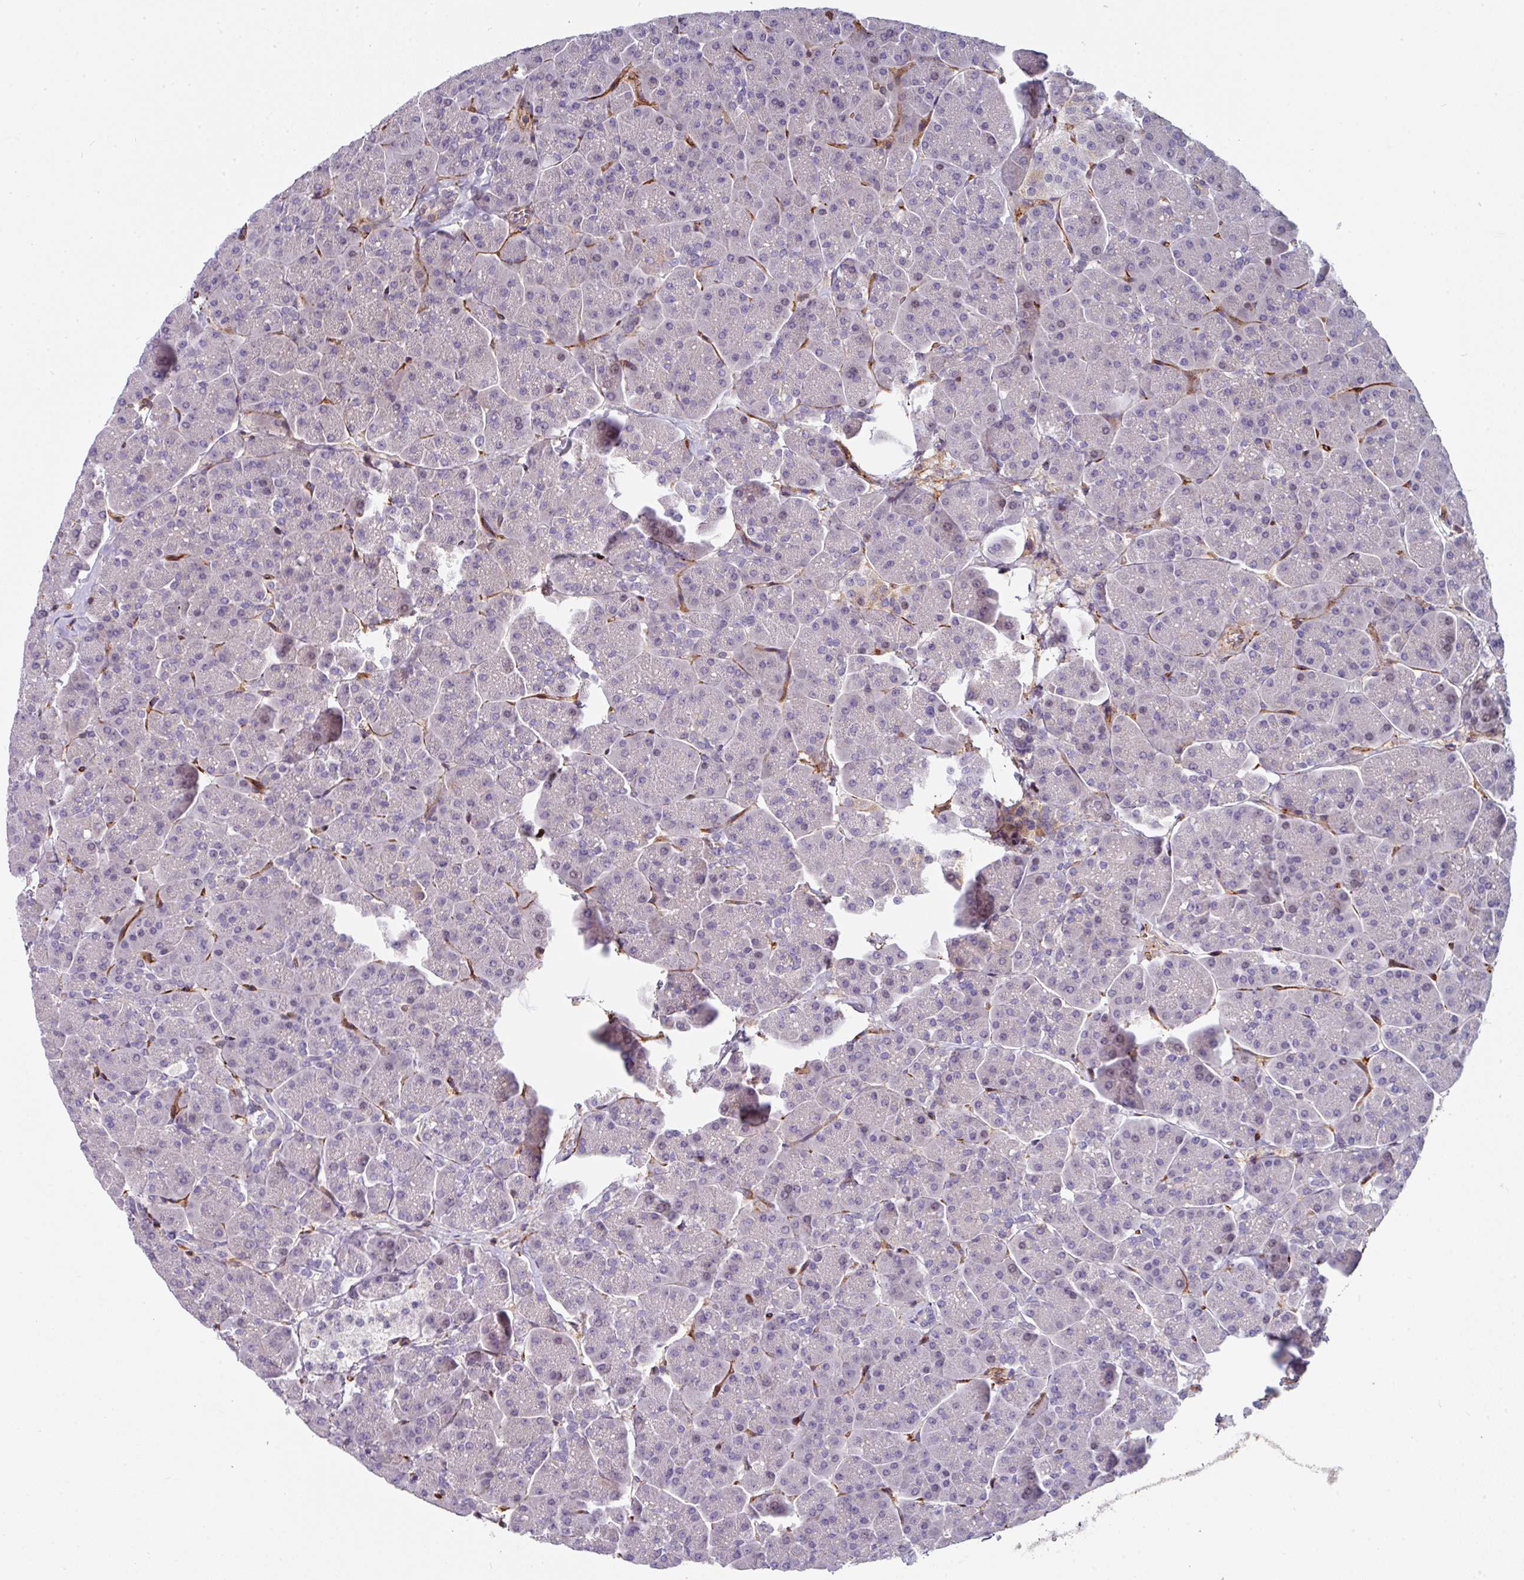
{"staining": {"intensity": "negative", "quantity": "none", "location": "none"}, "tissue": "pancreas", "cell_type": "Exocrine glandular cells", "image_type": "normal", "snomed": [{"axis": "morphology", "description": "Normal tissue, NOS"}, {"axis": "topography", "description": "Pancreas"}, {"axis": "topography", "description": "Peripheral nerve tissue"}], "caption": "The photomicrograph reveals no staining of exocrine glandular cells in unremarkable pancreas.", "gene": "BEND5", "patient": {"sex": "male", "age": 54}}